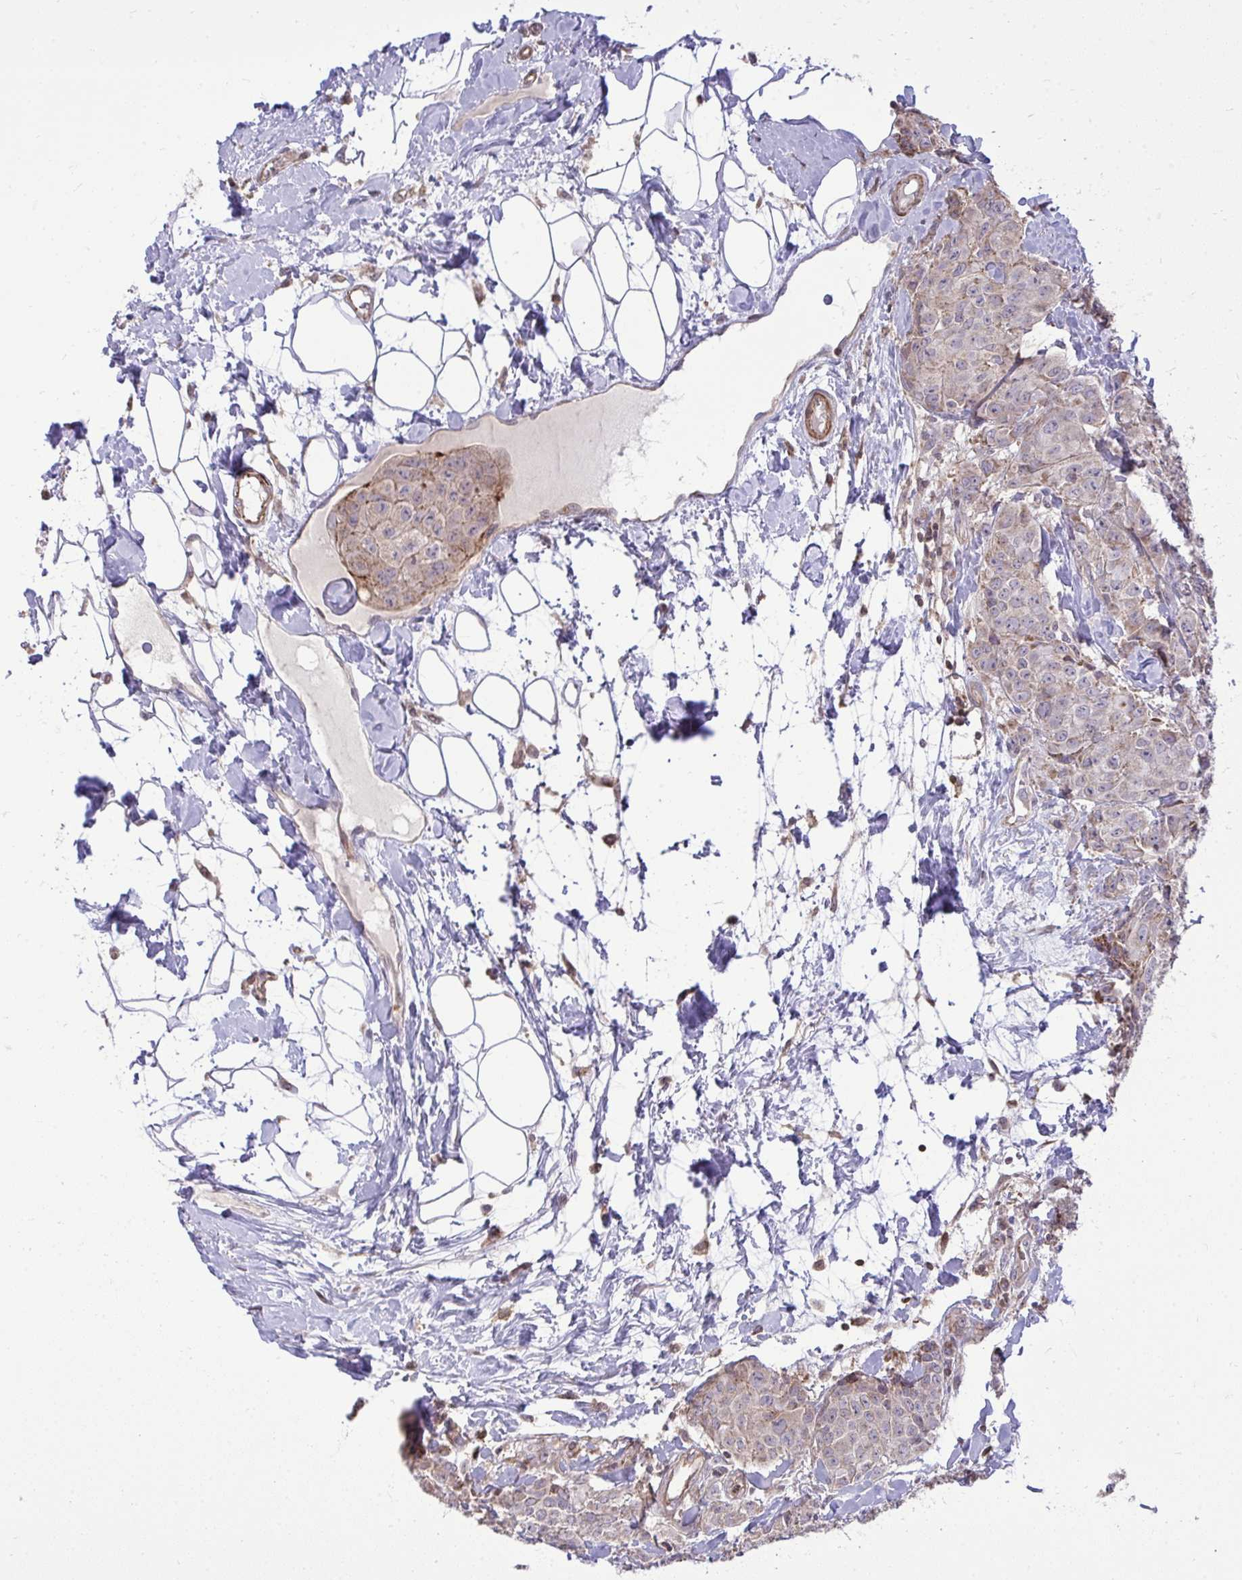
{"staining": {"intensity": "weak", "quantity": "<25%", "location": "cytoplasmic/membranous"}, "tissue": "breast cancer", "cell_type": "Tumor cells", "image_type": "cancer", "snomed": [{"axis": "morphology", "description": "Duct carcinoma"}, {"axis": "topography", "description": "Breast"}], "caption": "An IHC image of breast invasive ductal carcinoma is shown. There is no staining in tumor cells of breast invasive ductal carcinoma.", "gene": "SLC7A5", "patient": {"sex": "female", "age": 43}}